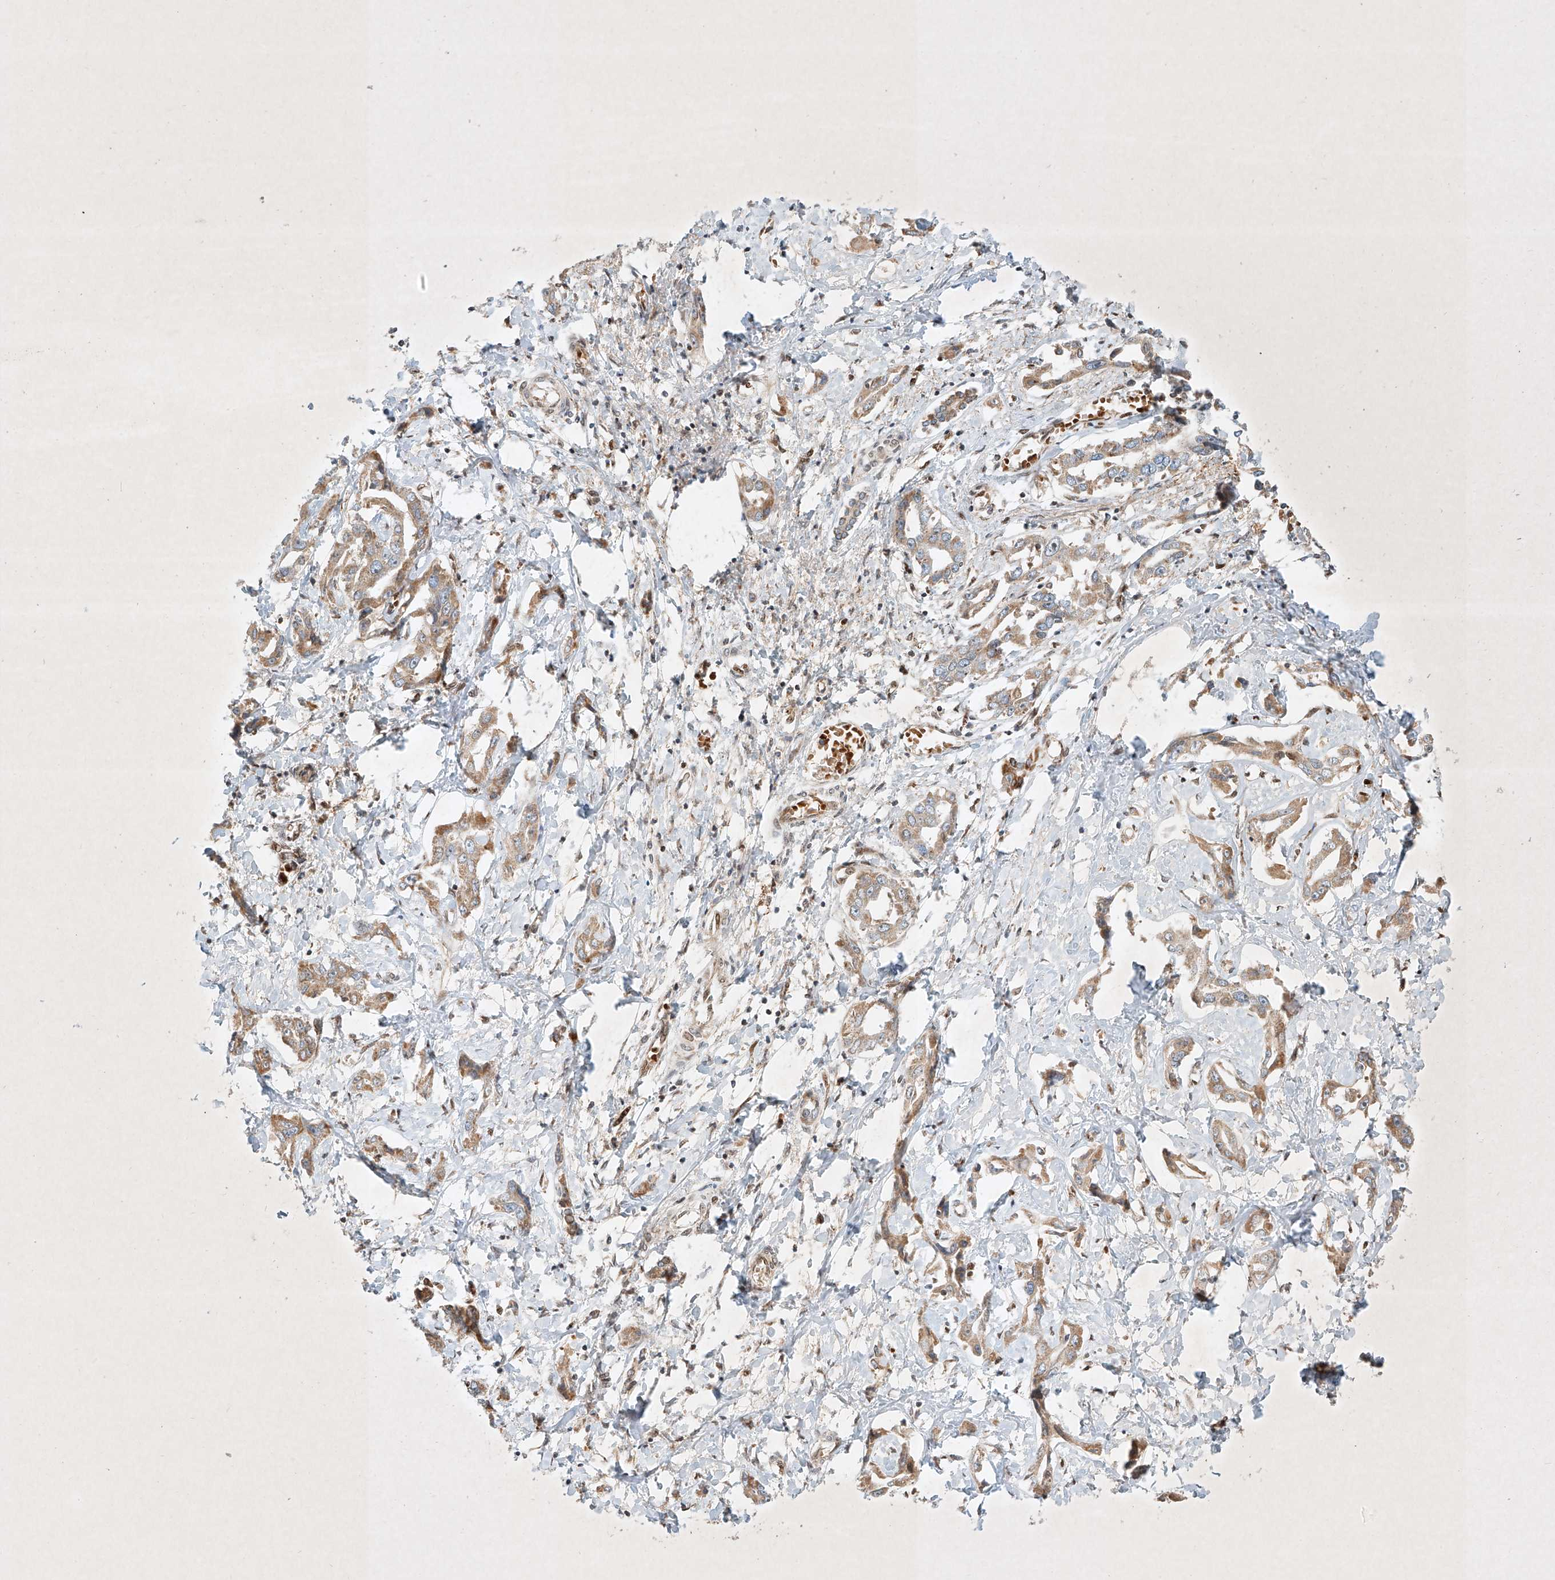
{"staining": {"intensity": "weak", "quantity": ">75%", "location": "cytoplasmic/membranous"}, "tissue": "liver cancer", "cell_type": "Tumor cells", "image_type": "cancer", "snomed": [{"axis": "morphology", "description": "Cholangiocarcinoma"}, {"axis": "topography", "description": "Liver"}], "caption": "Liver cancer was stained to show a protein in brown. There is low levels of weak cytoplasmic/membranous staining in about >75% of tumor cells.", "gene": "EPG5", "patient": {"sex": "male", "age": 59}}